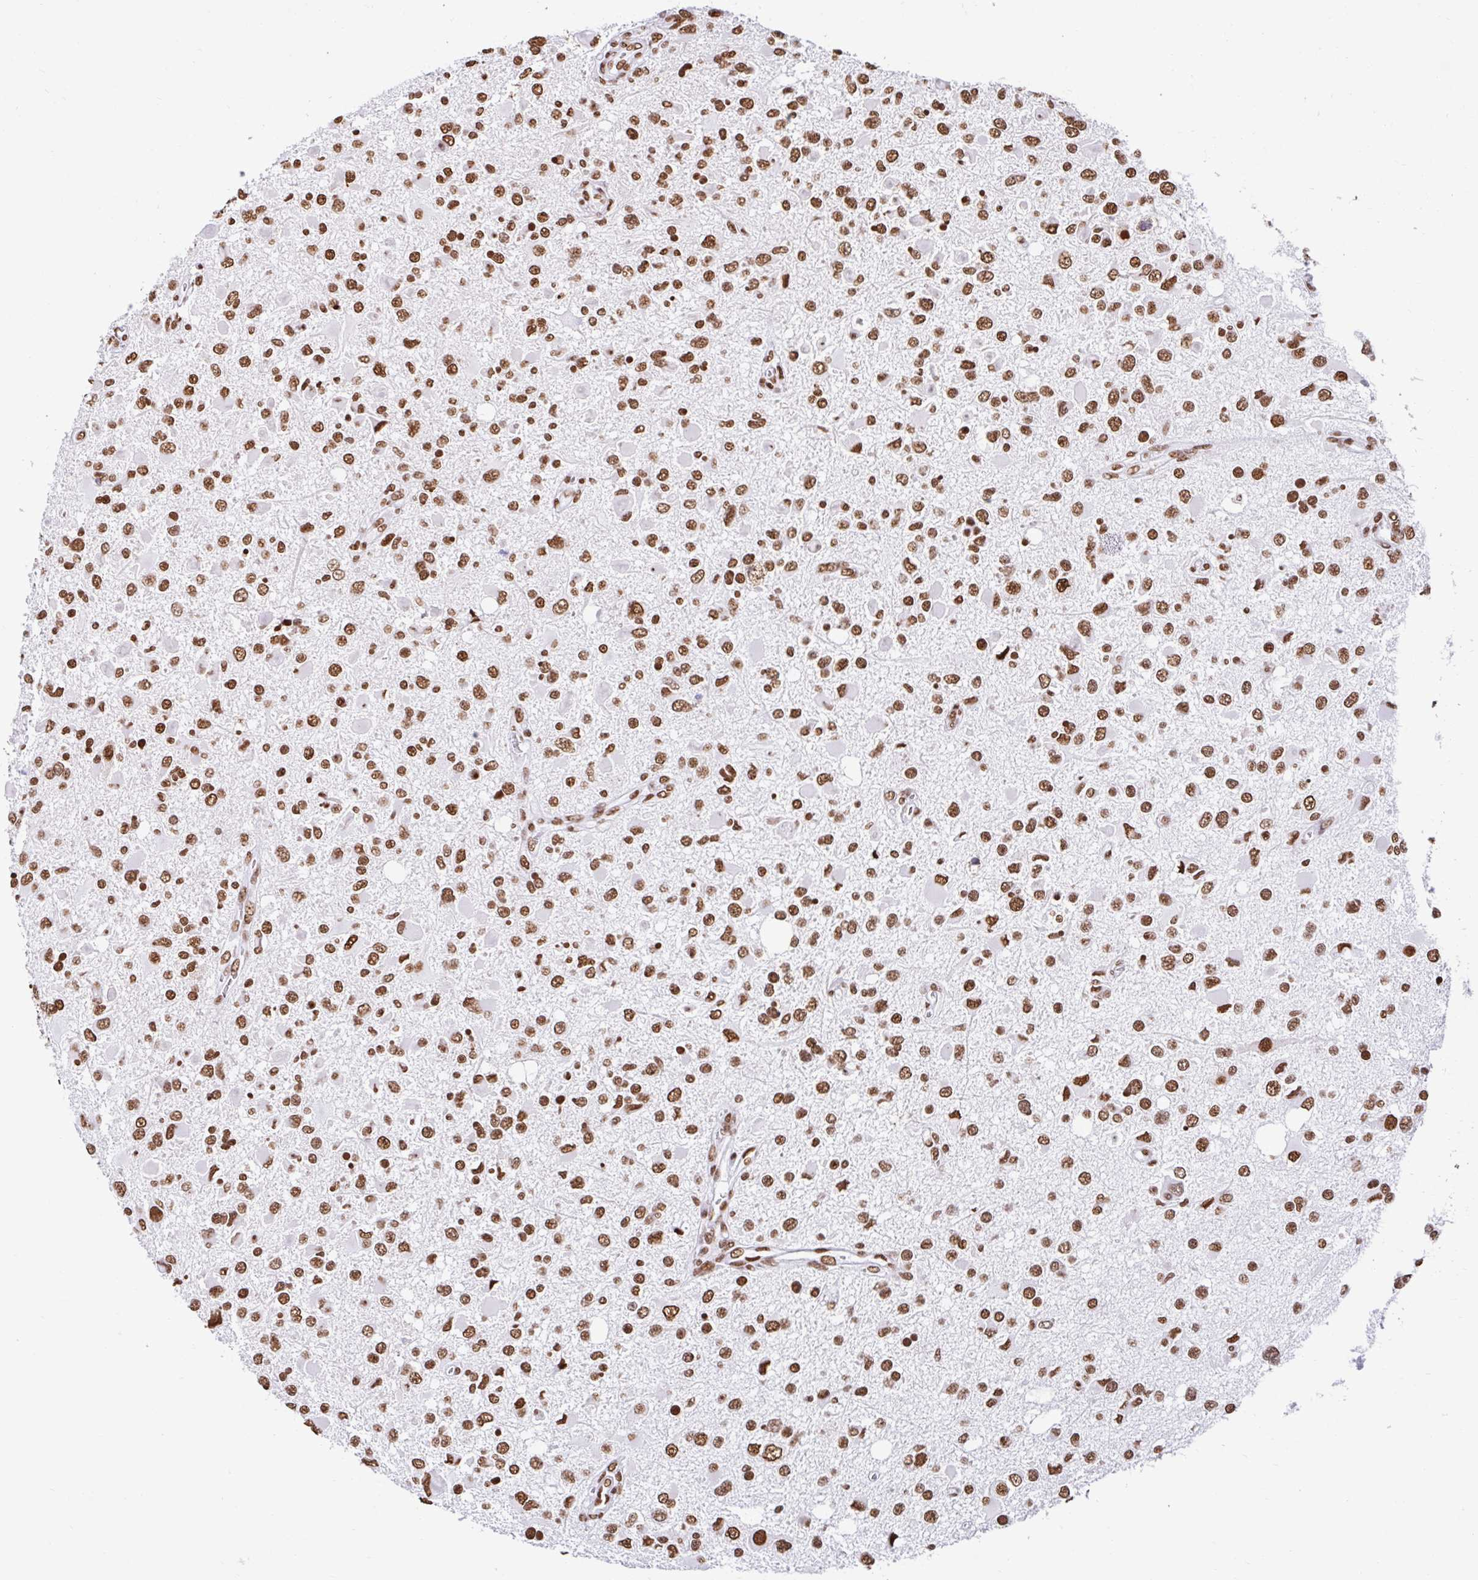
{"staining": {"intensity": "strong", "quantity": ">75%", "location": "nuclear"}, "tissue": "glioma", "cell_type": "Tumor cells", "image_type": "cancer", "snomed": [{"axis": "morphology", "description": "Glioma, malignant, High grade"}, {"axis": "topography", "description": "Brain"}], "caption": "Glioma was stained to show a protein in brown. There is high levels of strong nuclear positivity in approximately >75% of tumor cells.", "gene": "KHDRBS1", "patient": {"sex": "male", "age": 53}}